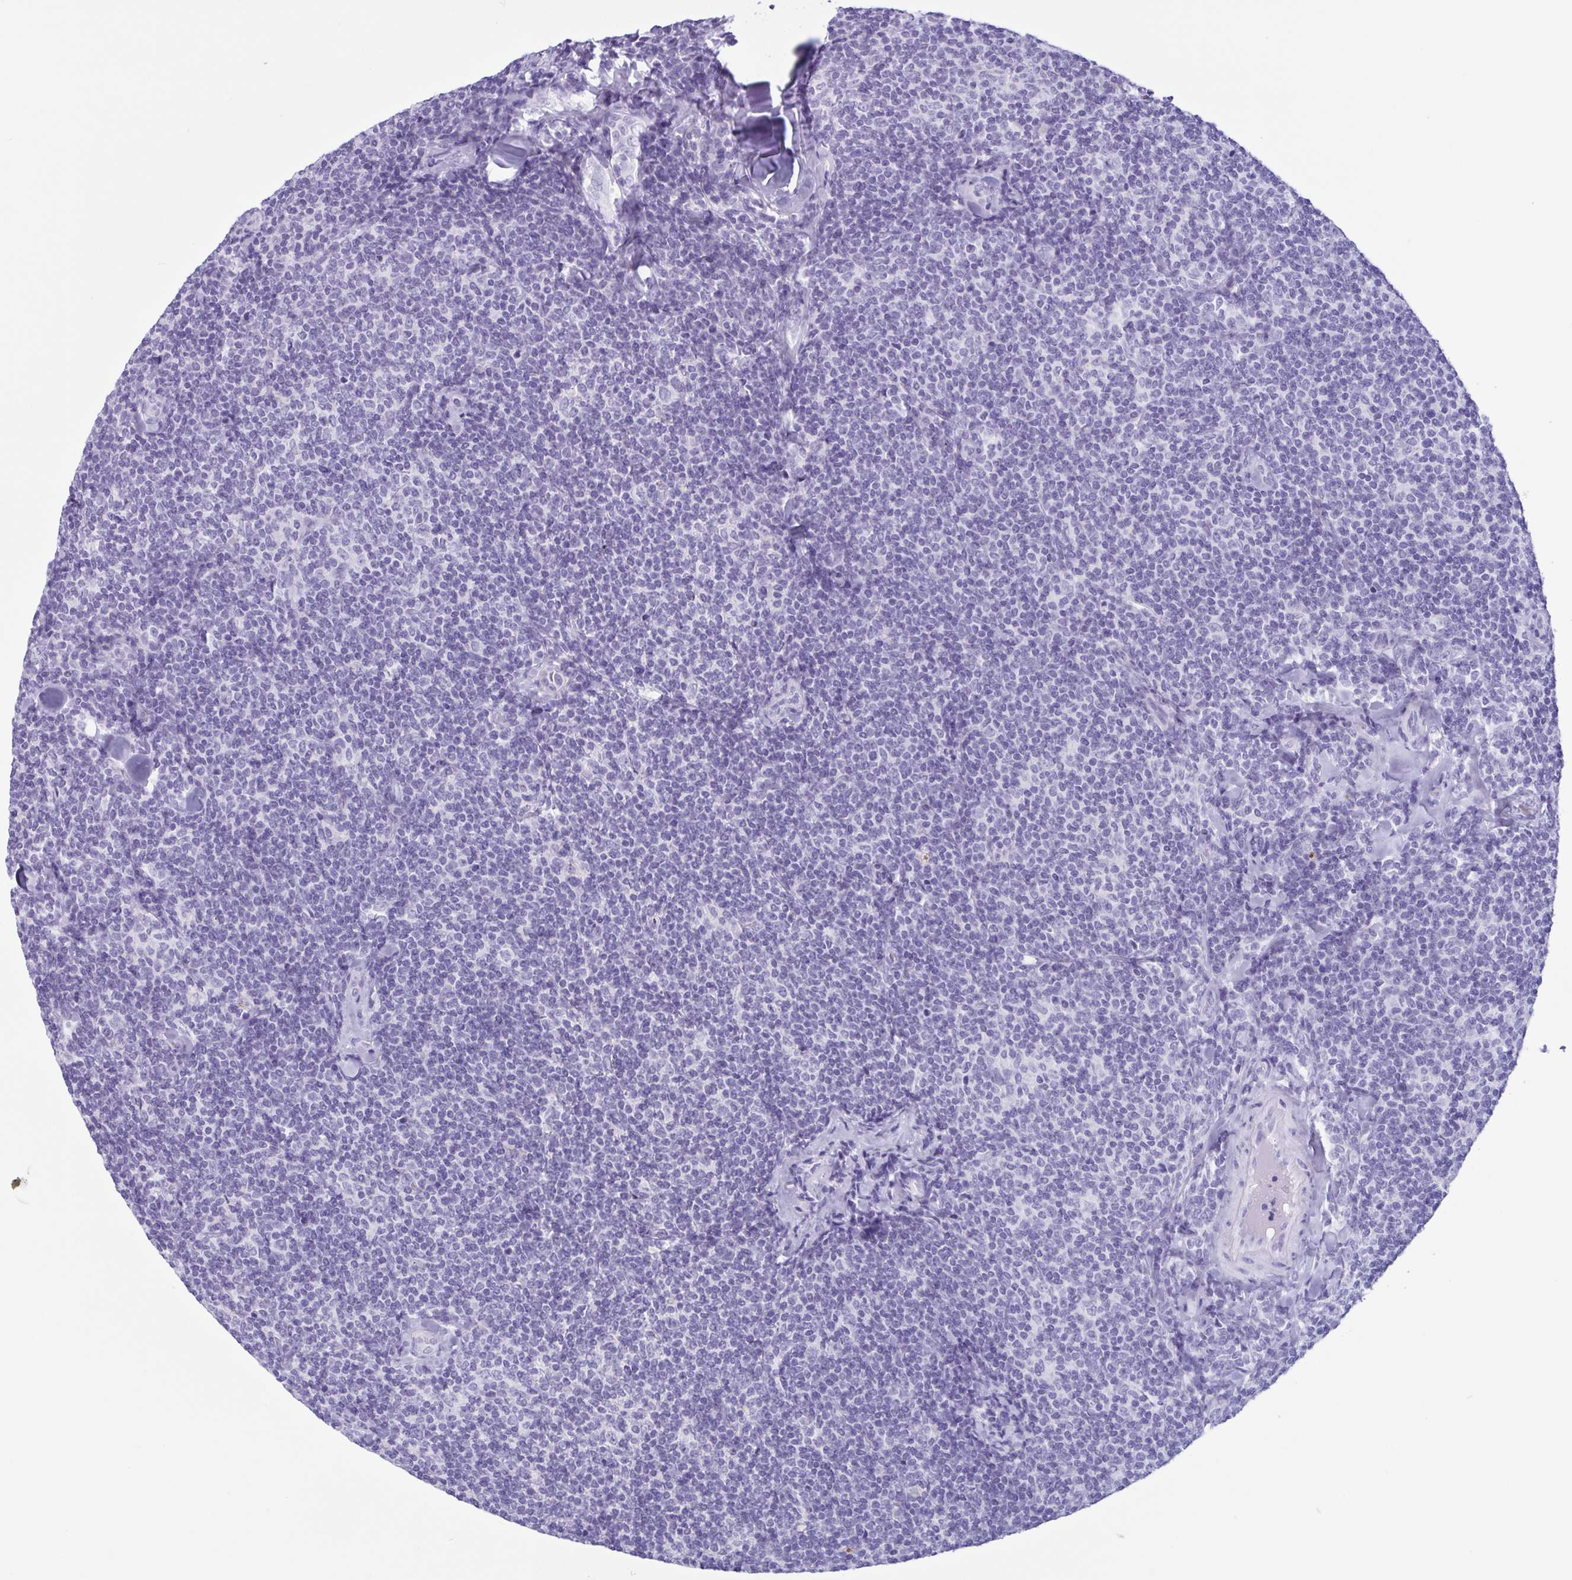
{"staining": {"intensity": "negative", "quantity": "none", "location": "none"}, "tissue": "lymphoma", "cell_type": "Tumor cells", "image_type": "cancer", "snomed": [{"axis": "morphology", "description": "Malignant lymphoma, non-Hodgkin's type, Low grade"}, {"axis": "topography", "description": "Lymph node"}], "caption": "Immunohistochemical staining of human lymphoma shows no significant staining in tumor cells.", "gene": "LTF", "patient": {"sex": "female", "age": 56}}